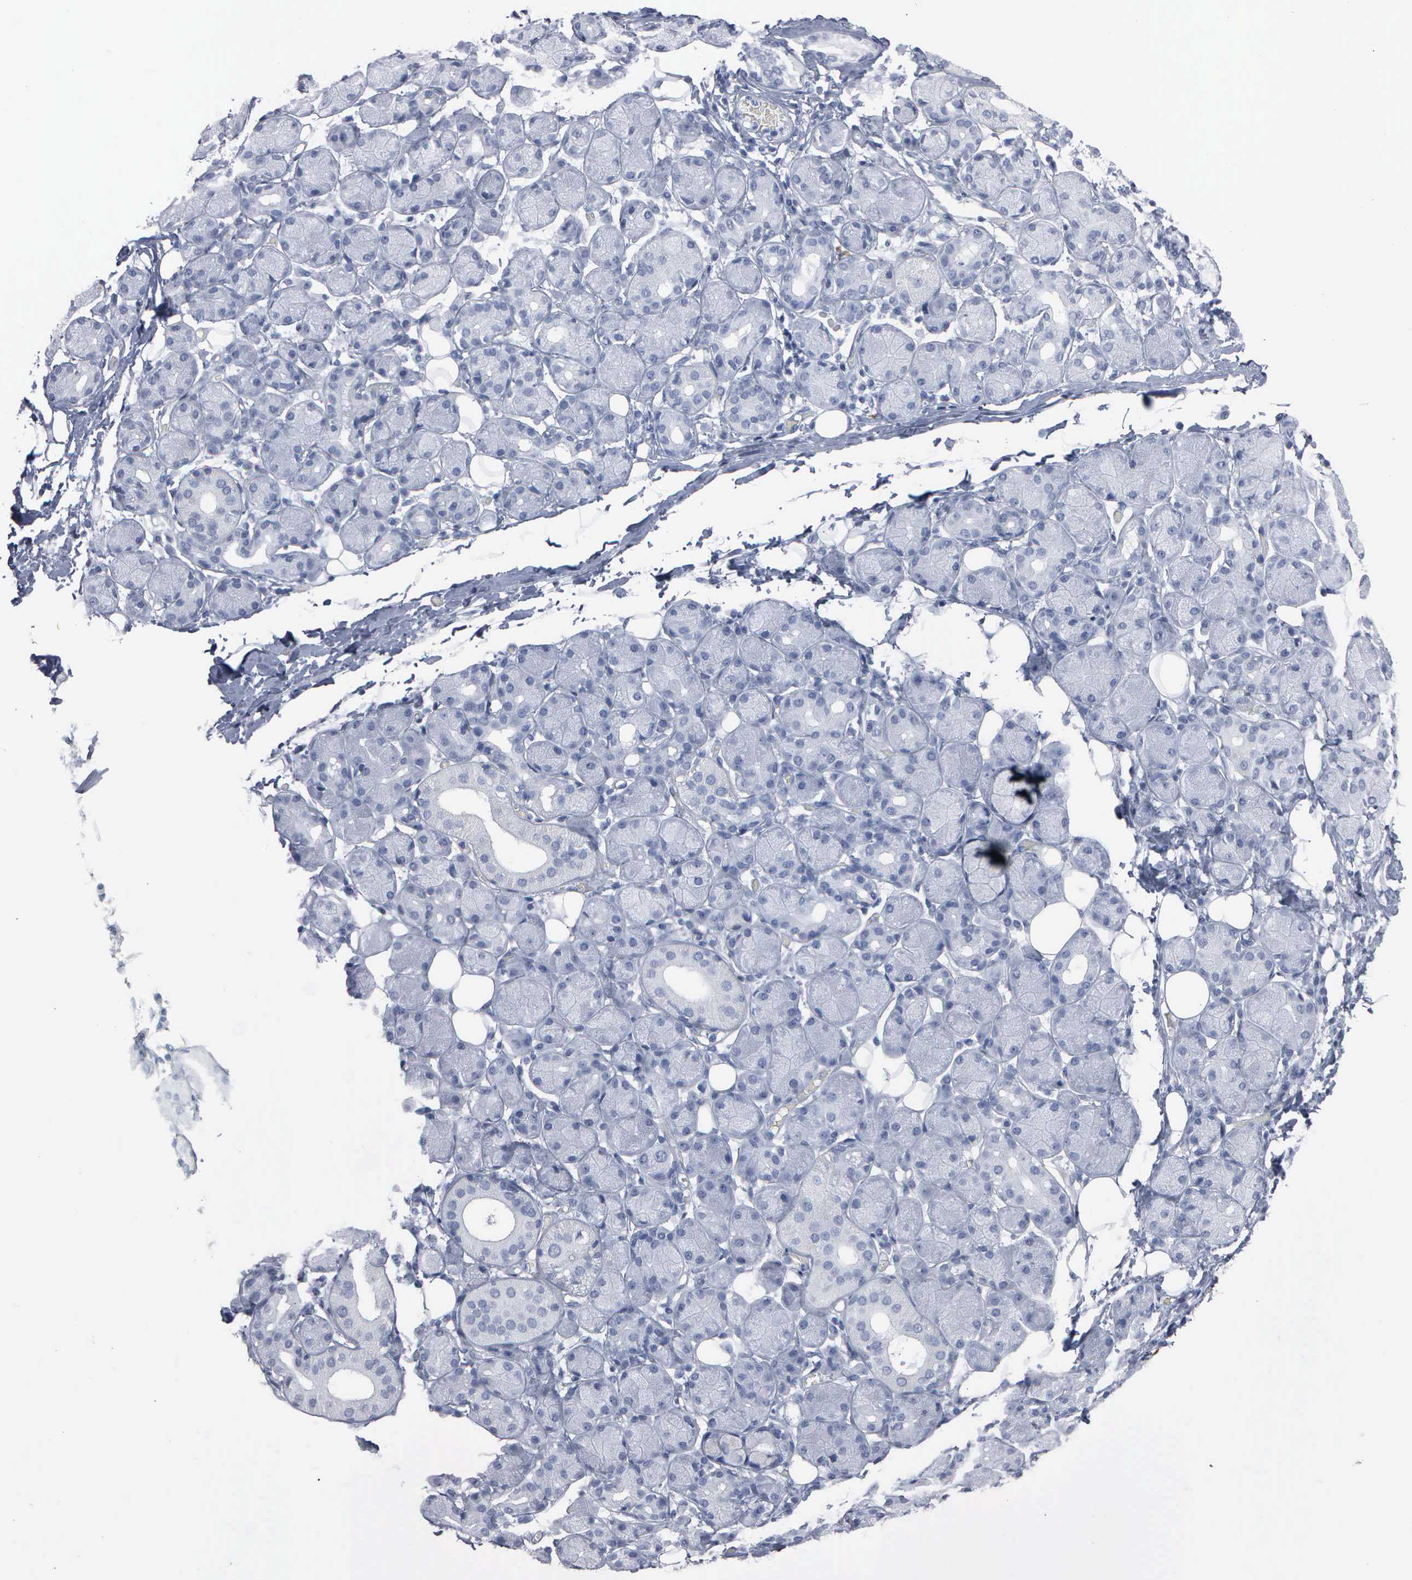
{"staining": {"intensity": "negative", "quantity": "none", "location": "none"}, "tissue": "salivary gland", "cell_type": "Glandular cells", "image_type": "normal", "snomed": [{"axis": "morphology", "description": "Normal tissue, NOS"}, {"axis": "topography", "description": "Salivary gland"}, {"axis": "topography", "description": "Peripheral nerve tissue"}], "caption": "Benign salivary gland was stained to show a protein in brown. There is no significant positivity in glandular cells. (DAB IHC, high magnification).", "gene": "CCNB1", "patient": {"sex": "male", "age": 62}}